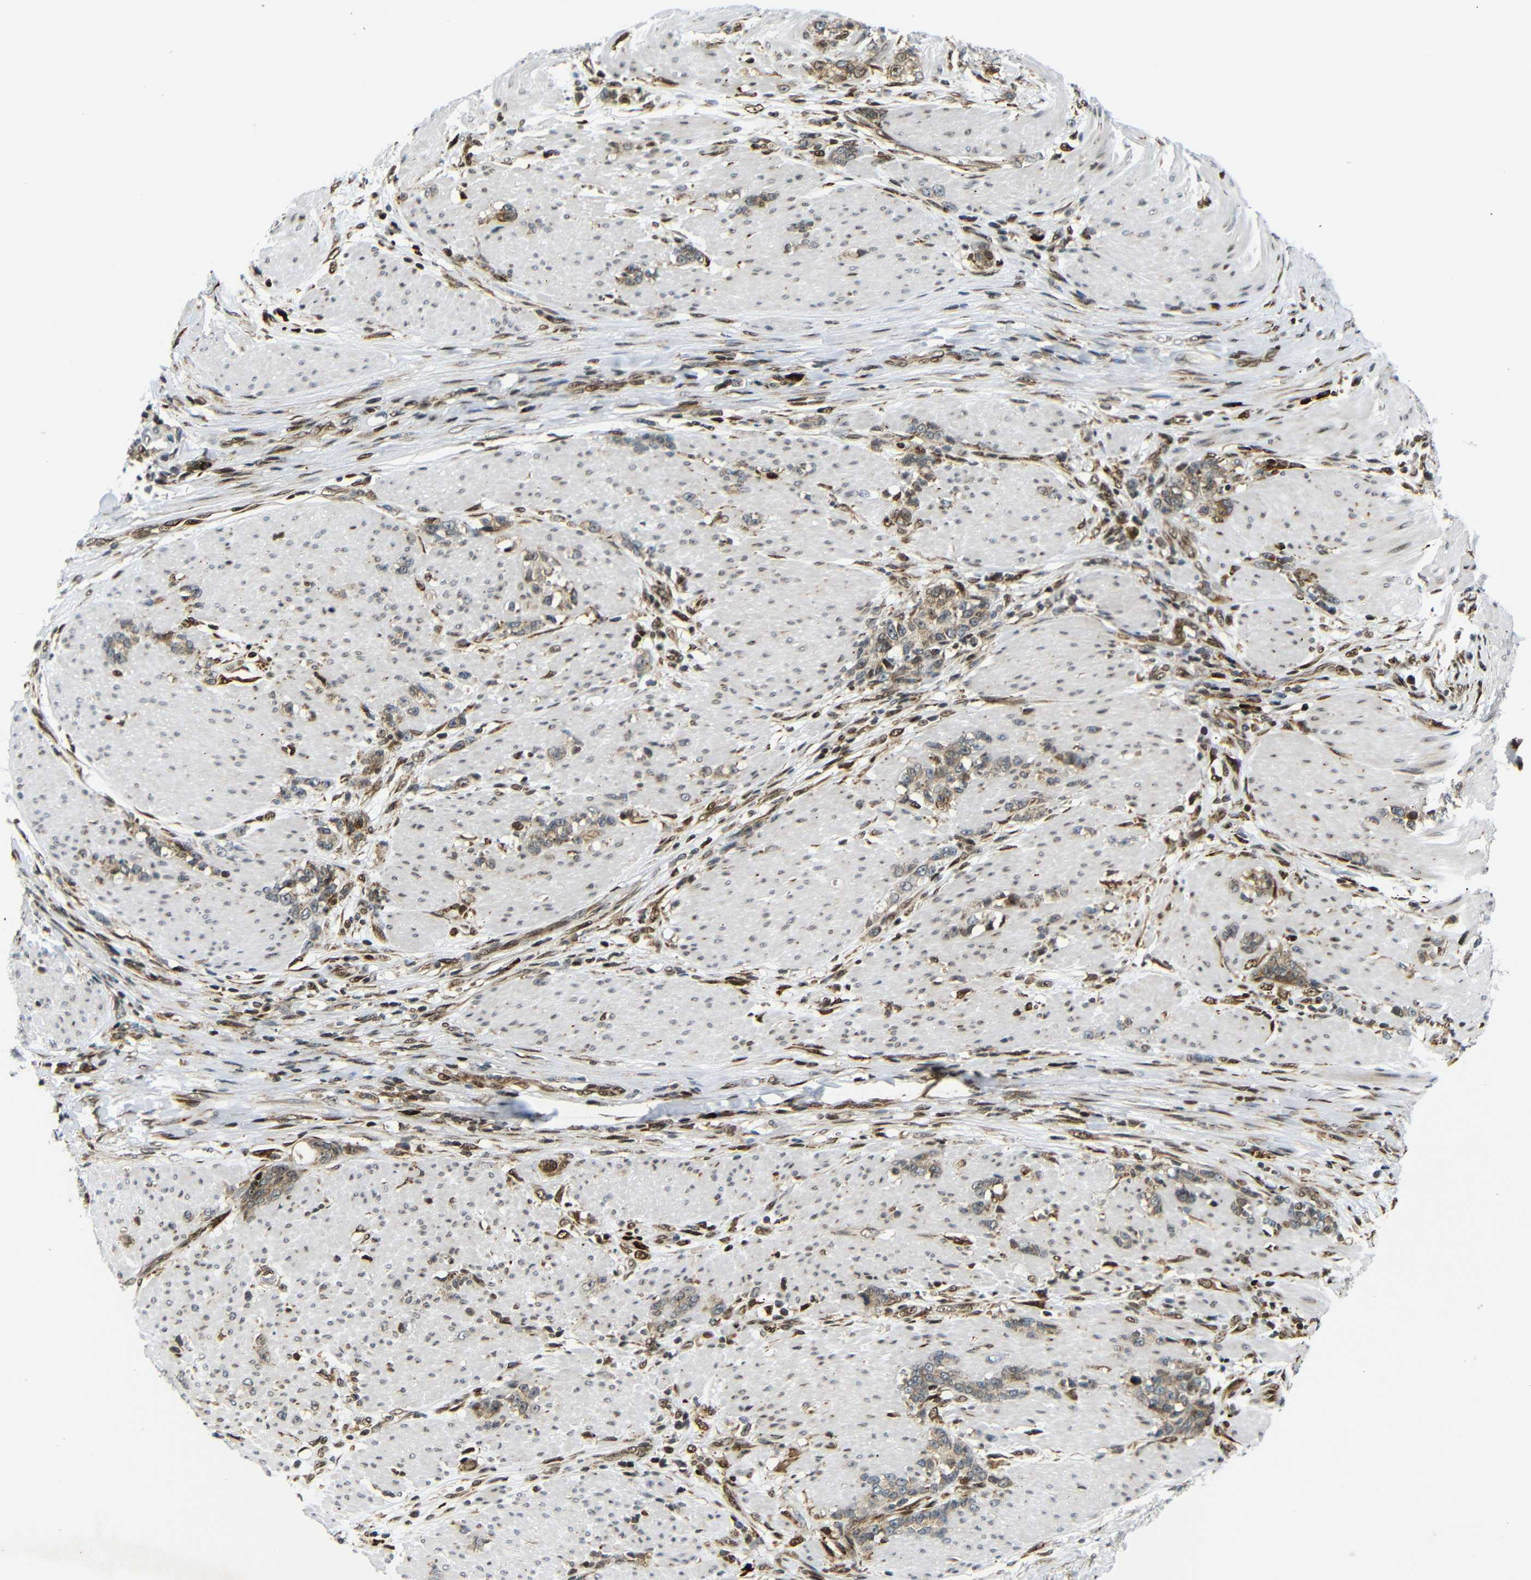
{"staining": {"intensity": "moderate", "quantity": ">75%", "location": "cytoplasmic/membranous"}, "tissue": "stomach cancer", "cell_type": "Tumor cells", "image_type": "cancer", "snomed": [{"axis": "morphology", "description": "Adenocarcinoma, NOS"}, {"axis": "topography", "description": "Stomach, lower"}], "caption": "A high-resolution histopathology image shows immunohistochemistry (IHC) staining of stomach adenocarcinoma, which exhibits moderate cytoplasmic/membranous expression in about >75% of tumor cells.", "gene": "SPCS2", "patient": {"sex": "male", "age": 88}}